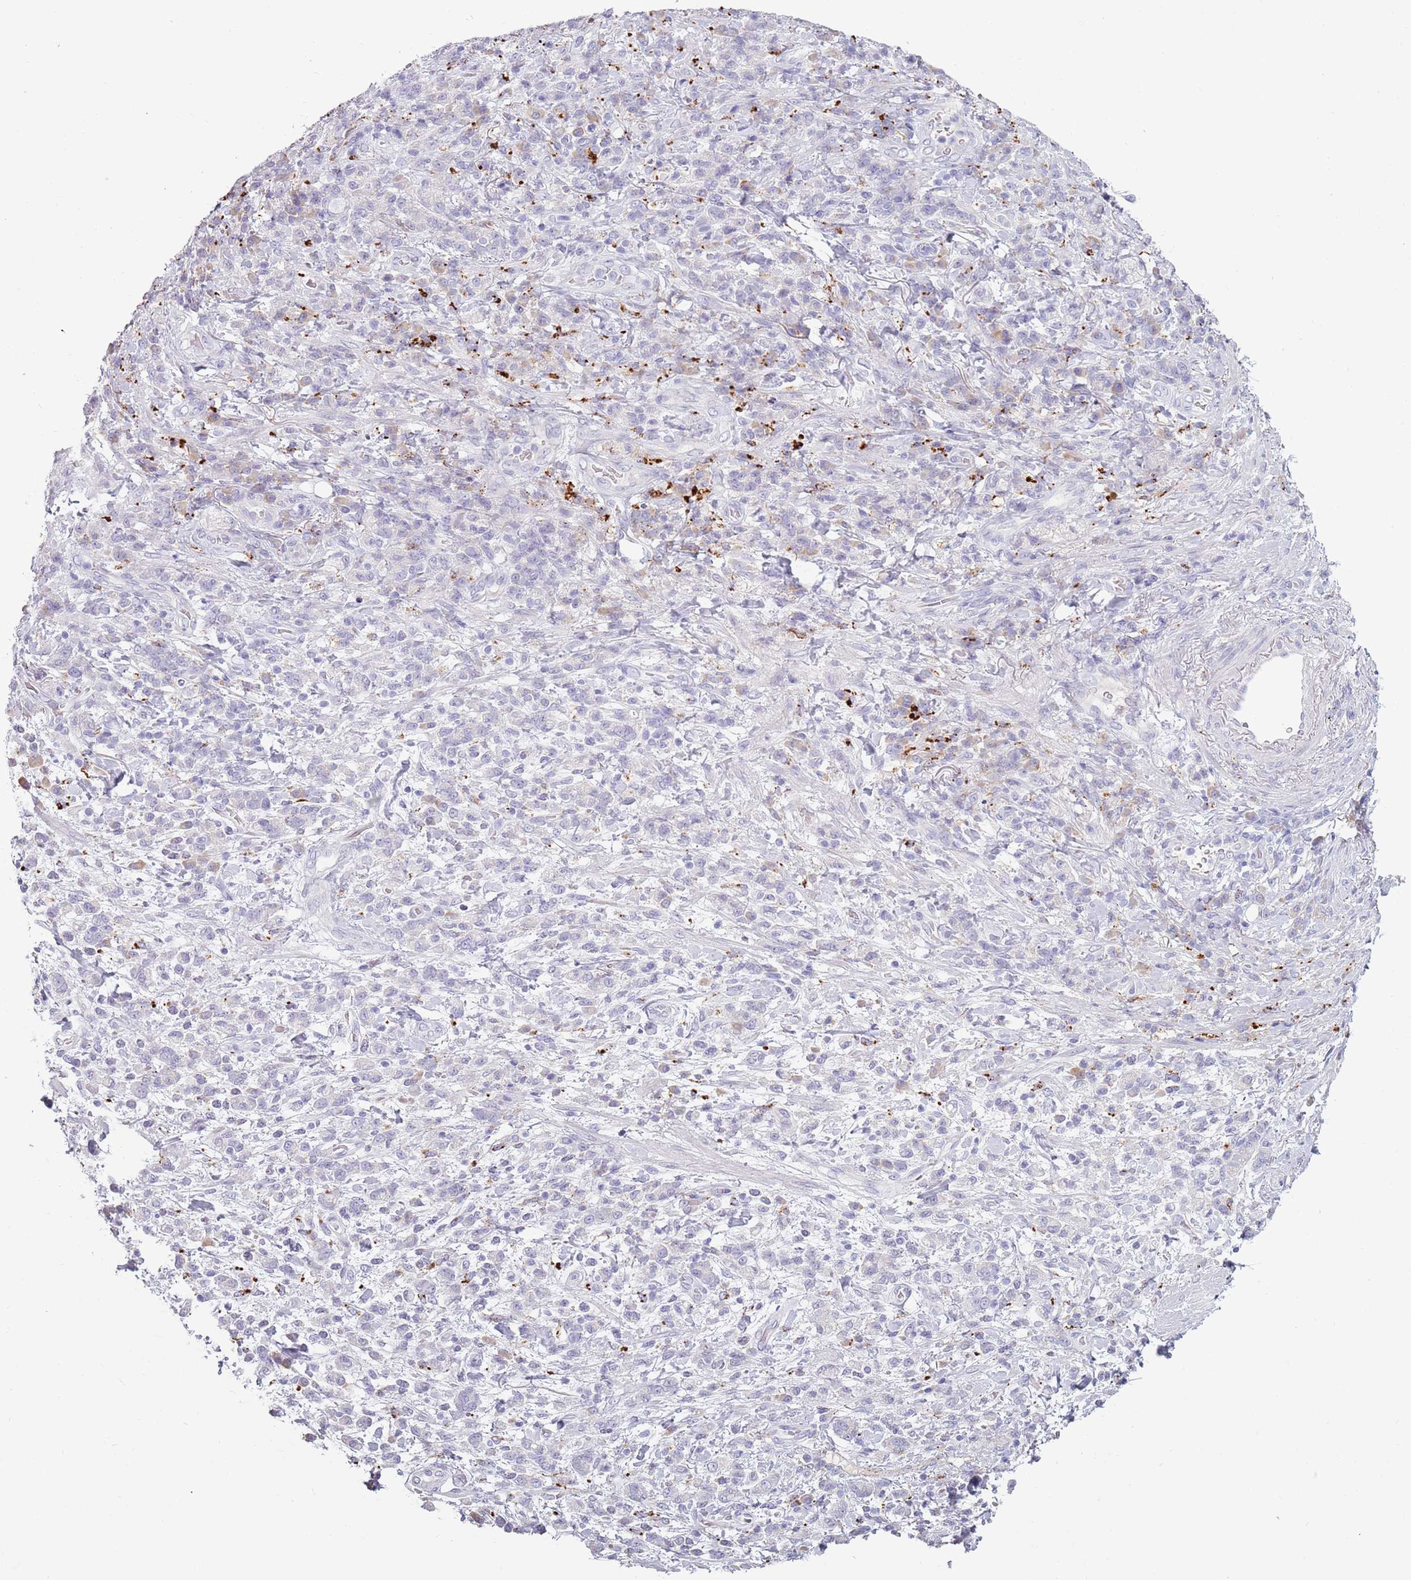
{"staining": {"intensity": "negative", "quantity": "none", "location": "none"}, "tissue": "stomach cancer", "cell_type": "Tumor cells", "image_type": "cancer", "snomed": [{"axis": "morphology", "description": "Adenocarcinoma, NOS"}, {"axis": "topography", "description": "Stomach"}], "caption": "DAB immunohistochemical staining of human stomach adenocarcinoma demonstrates no significant staining in tumor cells. (Brightfield microscopy of DAB immunohistochemistry at high magnification).", "gene": "NWD2", "patient": {"sex": "male", "age": 77}}